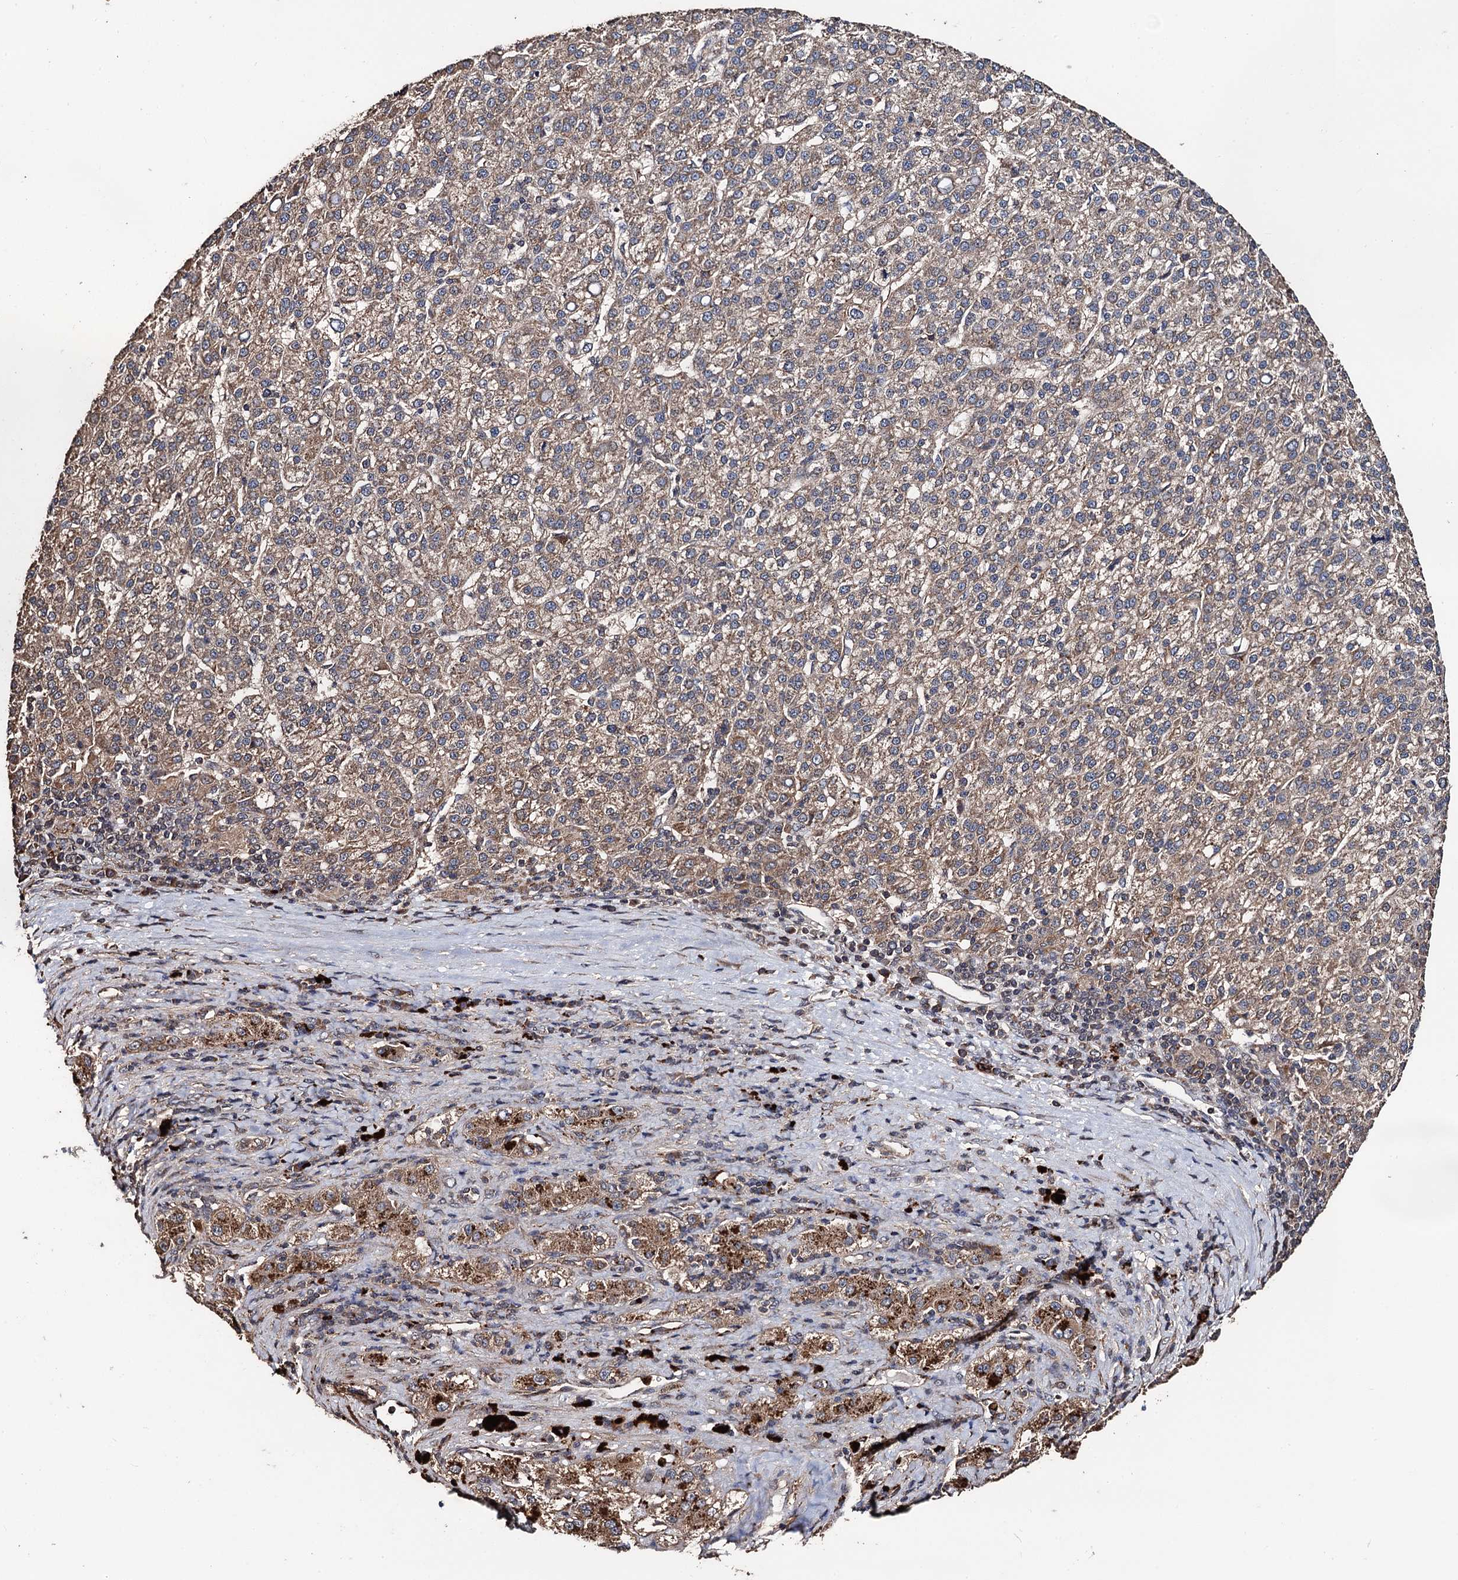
{"staining": {"intensity": "weak", "quantity": ">75%", "location": "cytoplasmic/membranous"}, "tissue": "liver cancer", "cell_type": "Tumor cells", "image_type": "cancer", "snomed": [{"axis": "morphology", "description": "Carcinoma, Hepatocellular, NOS"}, {"axis": "topography", "description": "Liver"}], "caption": "Brown immunohistochemical staining in liver cancer exhibits weak cytoplasmic/membranous expression in approximately >75% of tumor cells.", "gene": "PPTC7", "patient": {"sex": "female", "age": 58}}